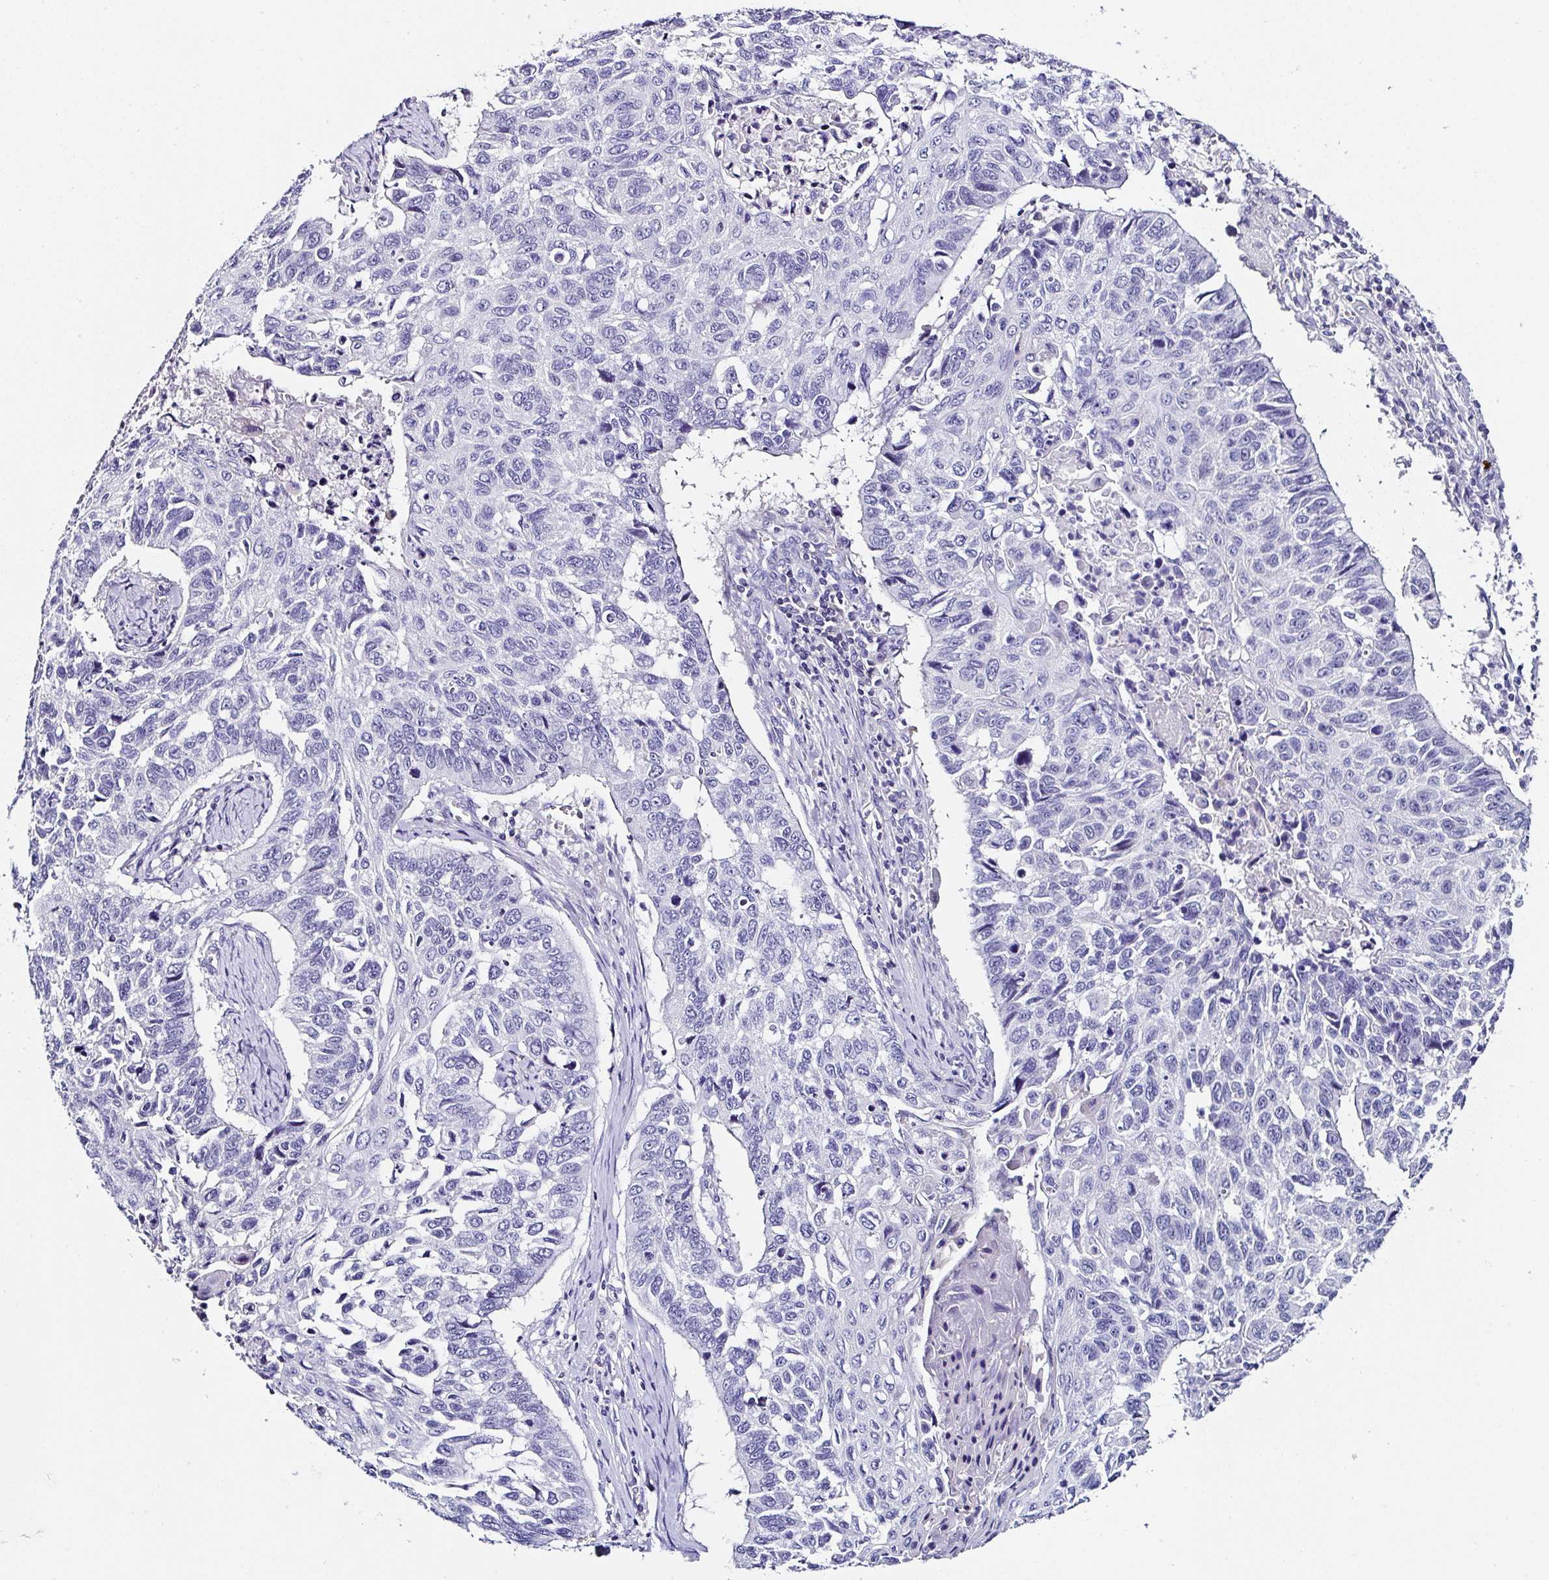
{"staining": {"intensity": "negative", "quantity": "none", "location": "none"}, "tissue": "lung cancer", "cell_type": "Tumor cells", "image_type": "cancer", "snomed": [{"axis": "morphology", "description": "Squamous cell carcinoma, NOS"}, {"axis": "topography", "description": "Lung"}], "caption": "The histopathology image demonstrates no staining of tumor cells in lung cancer (squamous cell carcinoma).", "gene": "UGT3A1", "patient": {"sex": "male", "age": 62}}